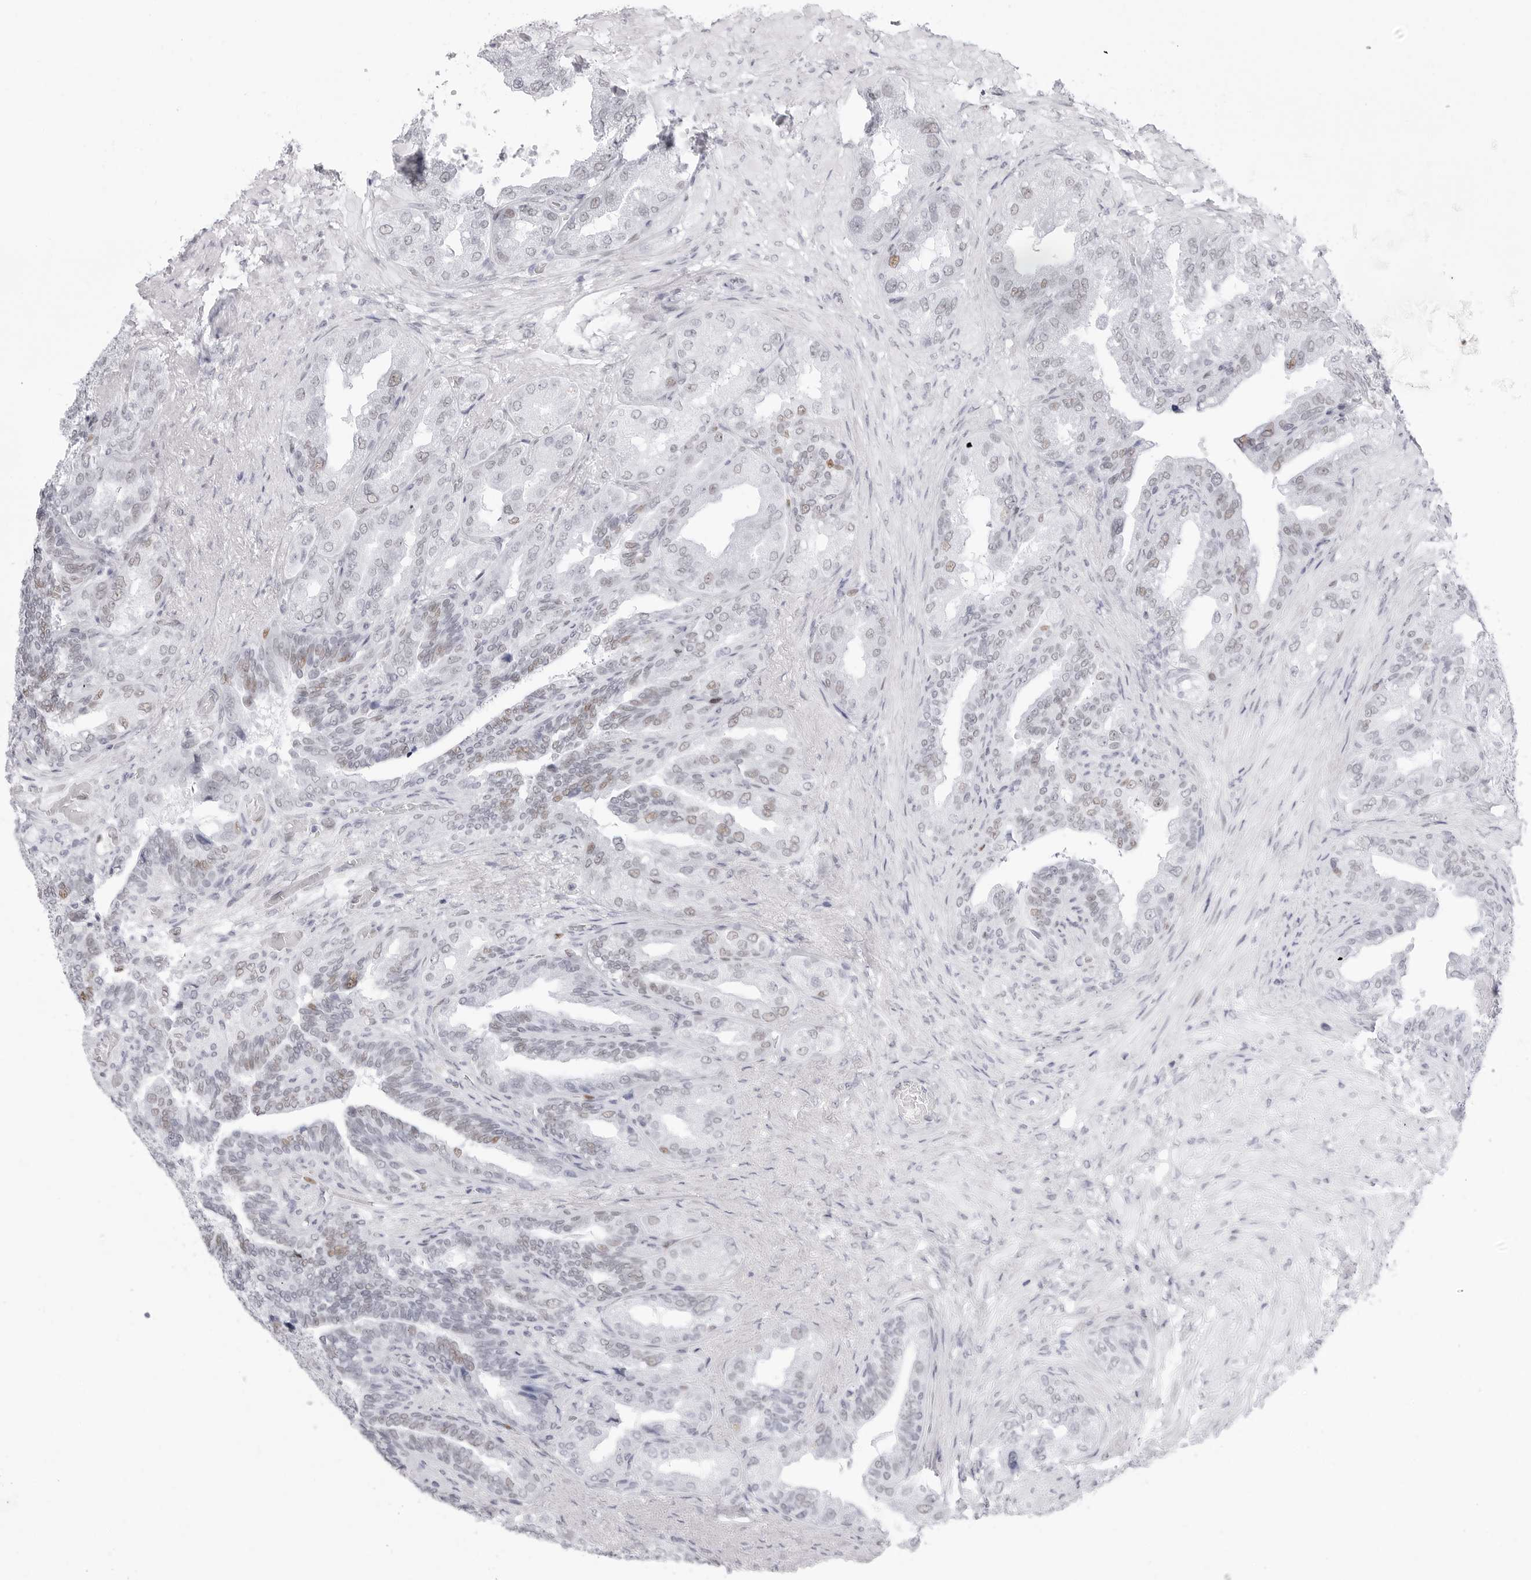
{"staining": {"intensity": "weak", "quantity": "25%-75%", "location": "nuclear"}, "tissue": "seminal vesicle", "cell_type": "Glandular cells", "image_type": "normal", "snomed": [{"axis": "morphology", "description": "Normal tissue, NOS"}, {"axis": "topography", "description": "Seminal veicle"}, {"axis": "topography", "description": "Peripheral nerve tissue"}], "caption": "This histopathology image reveals IHC staining of normal human seminal vesicle, with low weak nuclear positivity in approximately 25%-75% of glandular cells.", "gene": "NASP", "patient": {"sex": "male", "age": 63}}